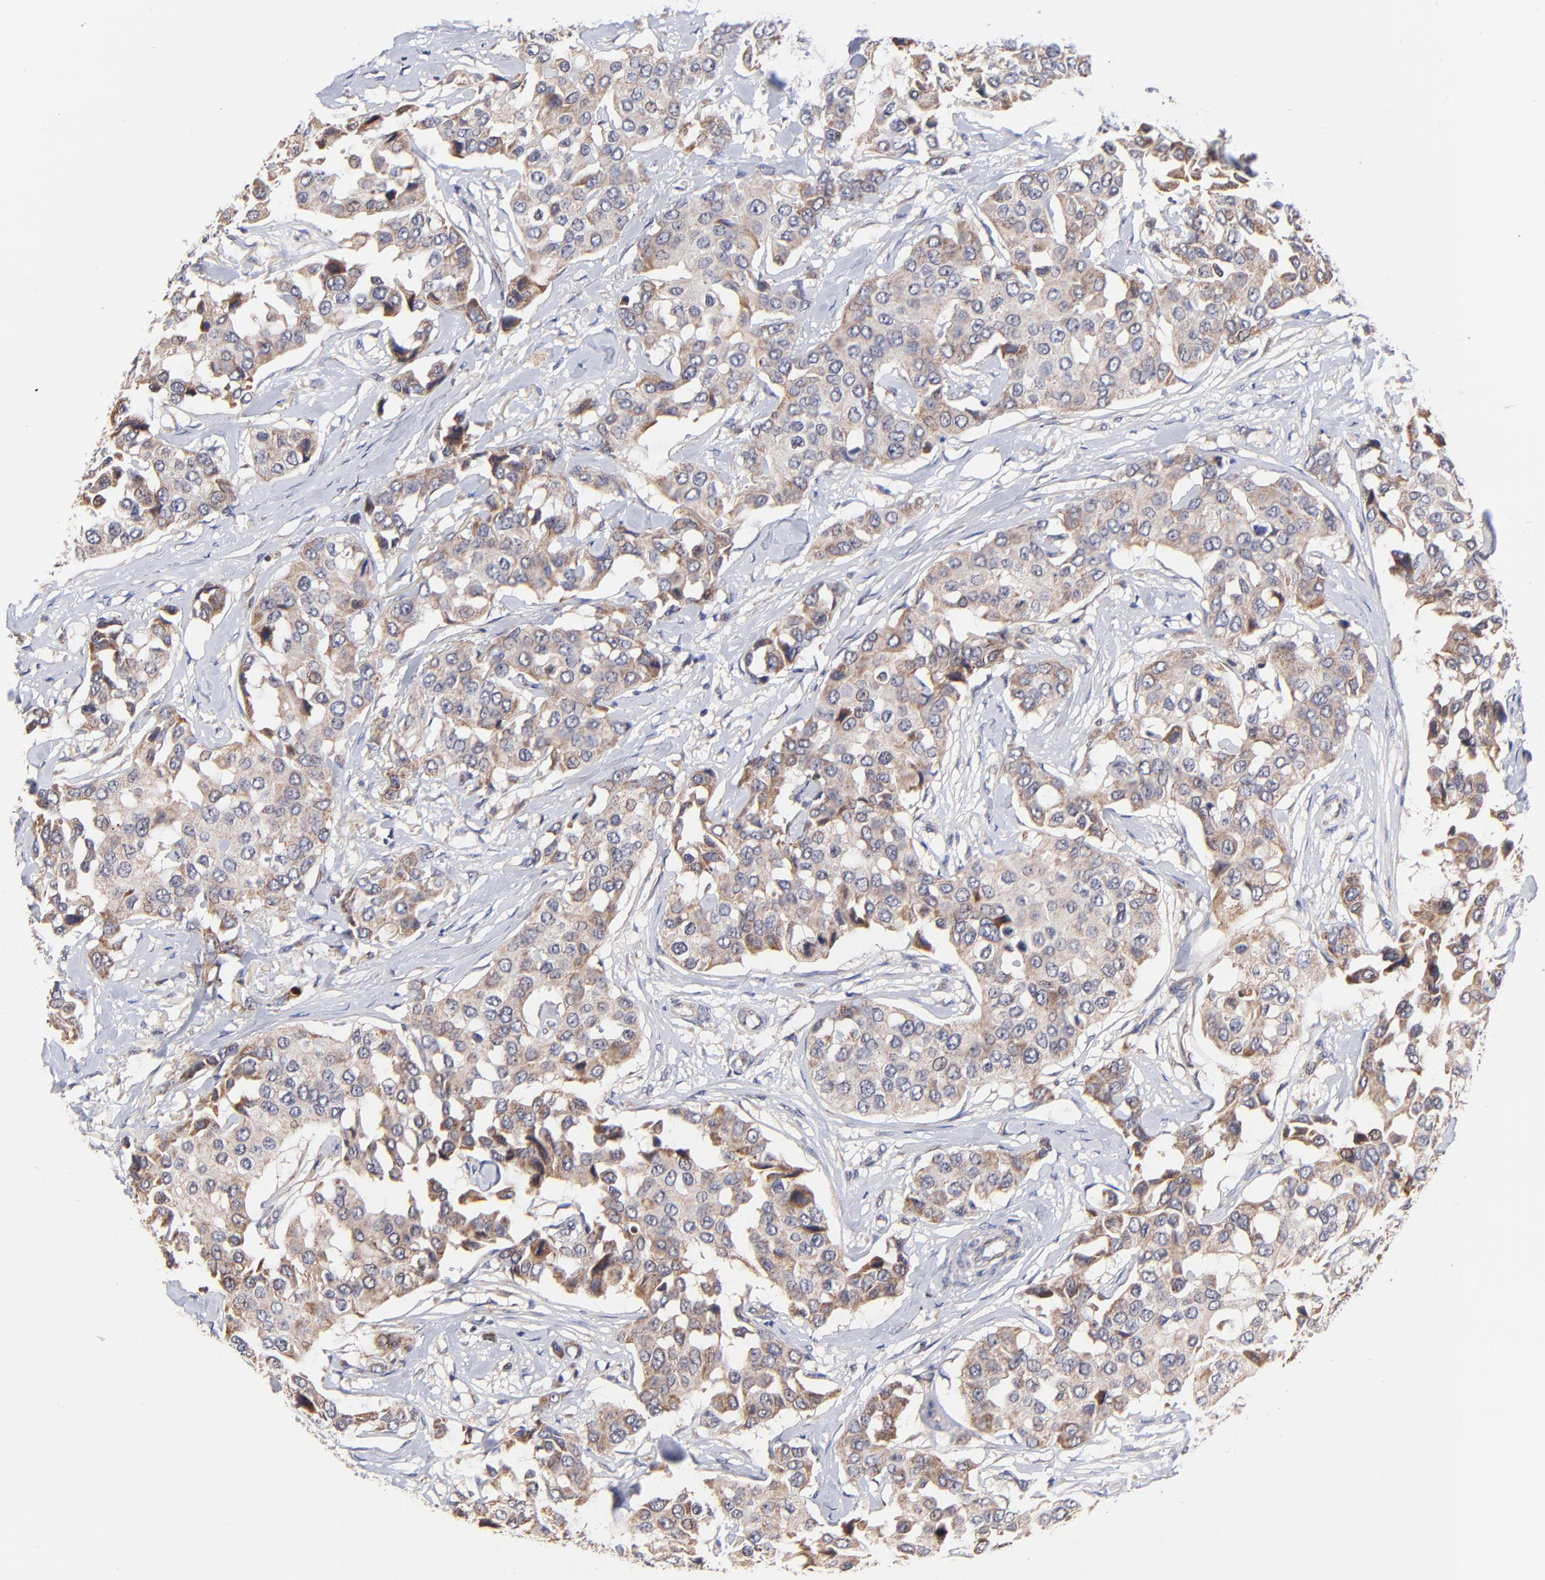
{"staining": {"intensity": "moderate", "quantity": ">75%", "location": "cytoplasmic/membranous"}, "tissue": "breast cancer", "cell_type": "Tumor cells", "image_type": "cancer", "snomed": [{"axis": "morphology", "description": "Duct carcinoma"}, {"axis": "topography", "description": "Breast"}], "caption": "Protein staining shows moderate cytoplasmic/membranous positivity in approximately >75% of tumor cells in breast cancer (intraductal carcinoma). Immunohistochemistry (ihc) stains the protein in brown and the nuclei are stained blue.", "gene": "FBXL12", "patient": {"sex": "female", "age": 80}}